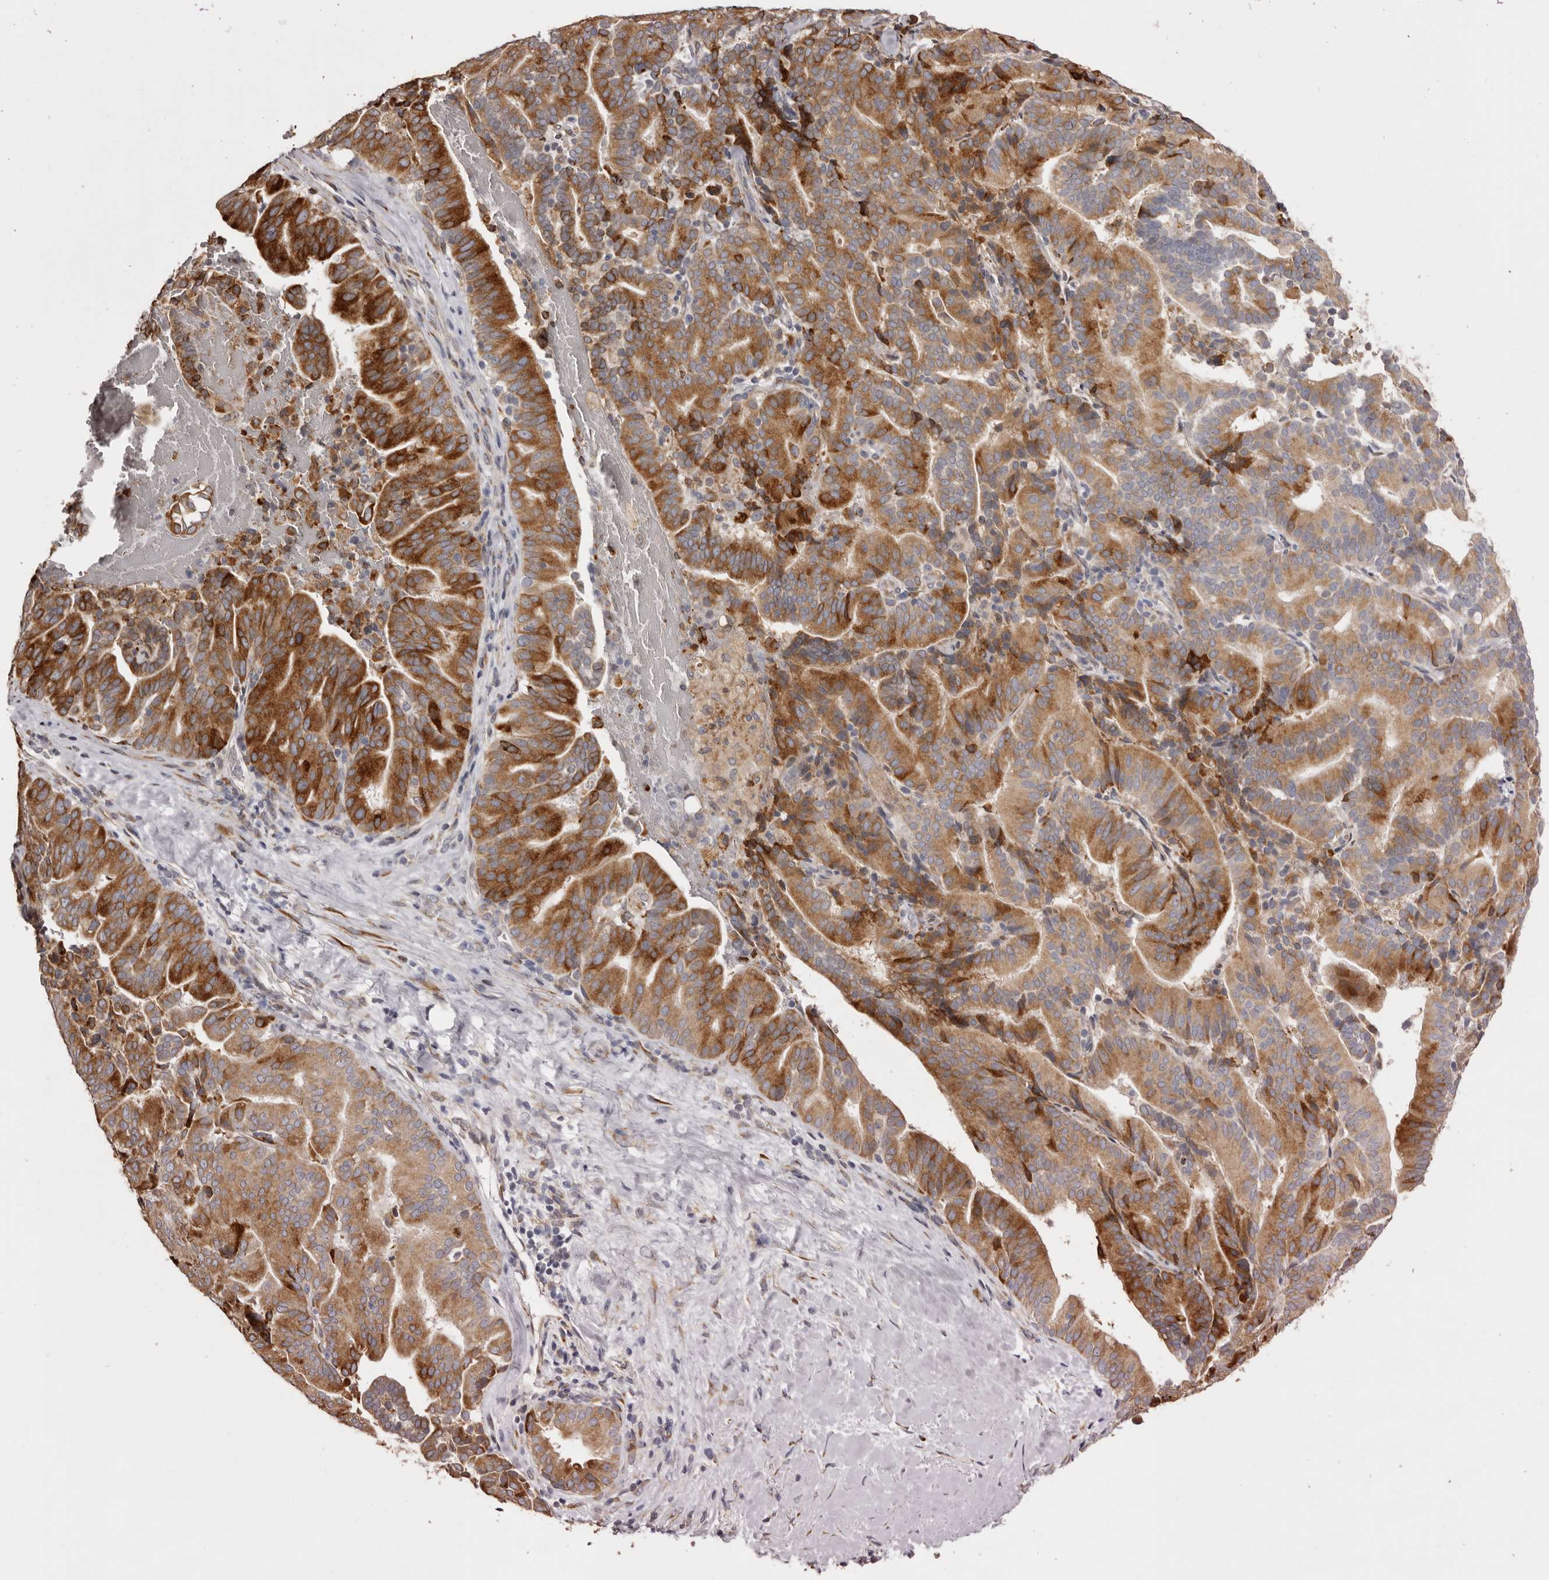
{"staining": {"intensity": "strong", "quantity": ">75%", "location": "cytoplasmic/membranous"}, "tissue": "liver cancer", "cell_type": "Tumor cells", "image_type": "cancer", "snomed": [{"axis": "morphology", "description": "Cholangiocarcinoma"}, {"axis": "topography", "description": "Liver"}], "caption": "Immunohistochemistry histopathology image of neoplastic tissue: liver cancer stained using IHC shows high levels of strong protein expression localized specifically in the cytoplasmic/membranous of tumor cells, appearing as a cytoplasmic/membranous brown color.", "gene": "PIGX", "patient": {"sex": "female", "age": 75}}